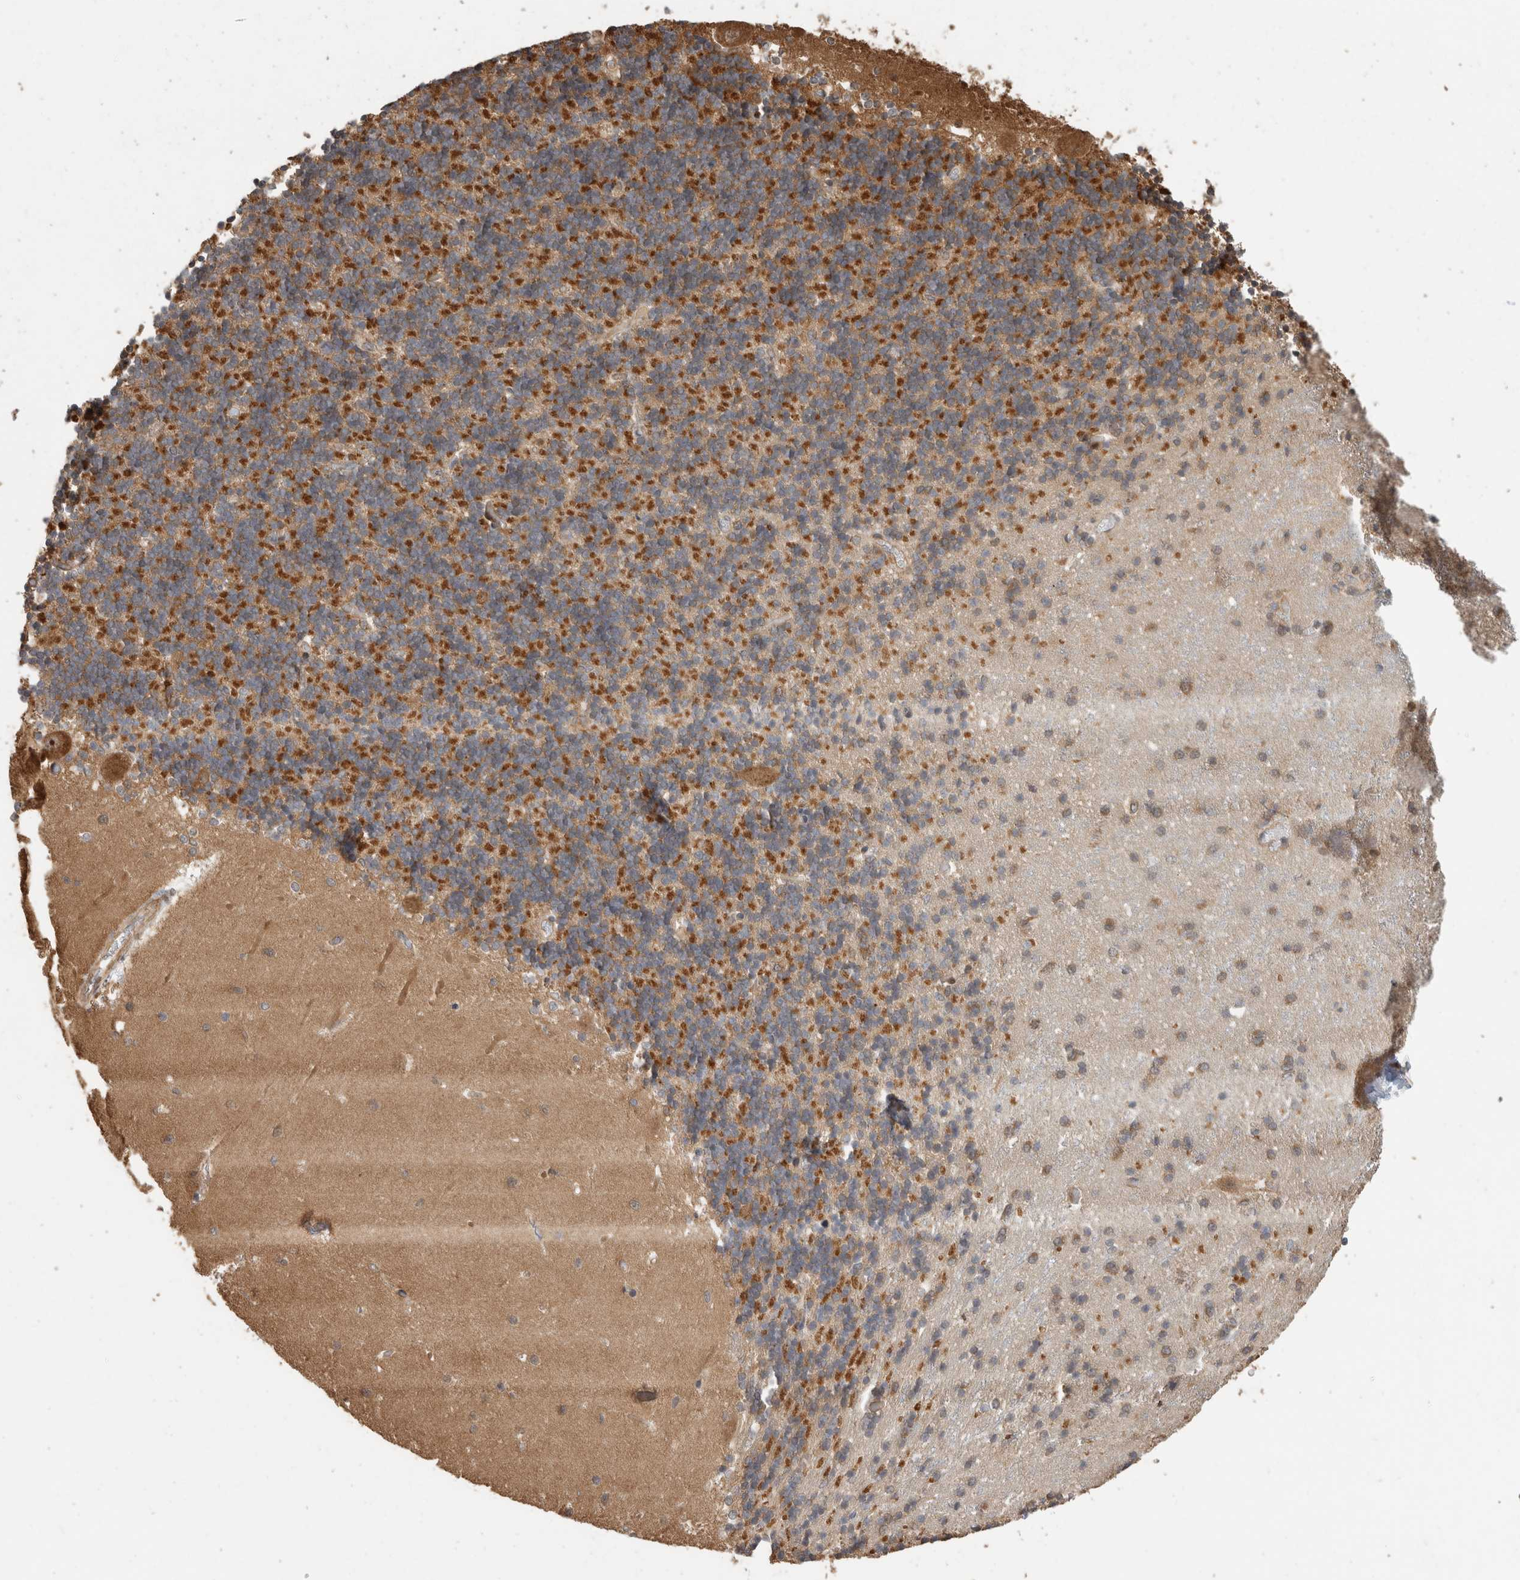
{"staining": {"intensity": "moderate", "quantity": "25%-75%", "location": "cytoplasmic/membranous"}, "tissue": "cerebellum", "cell_type": "Cells in granular layer", "image_type": "normal", "snomed": [{"axis": "morphology", "description": "Normal tissue, NOS"}, {"axis": "topography", "description": "Cerebellum"}], "caption": "Protein analysis of normal cerebellum reveals moderate cytoplasmic/membranous staining in about 25%-75% of cells in granular layer.", "gene": "PCDHB15", "patient": {"sex": "male", "age": 37}}